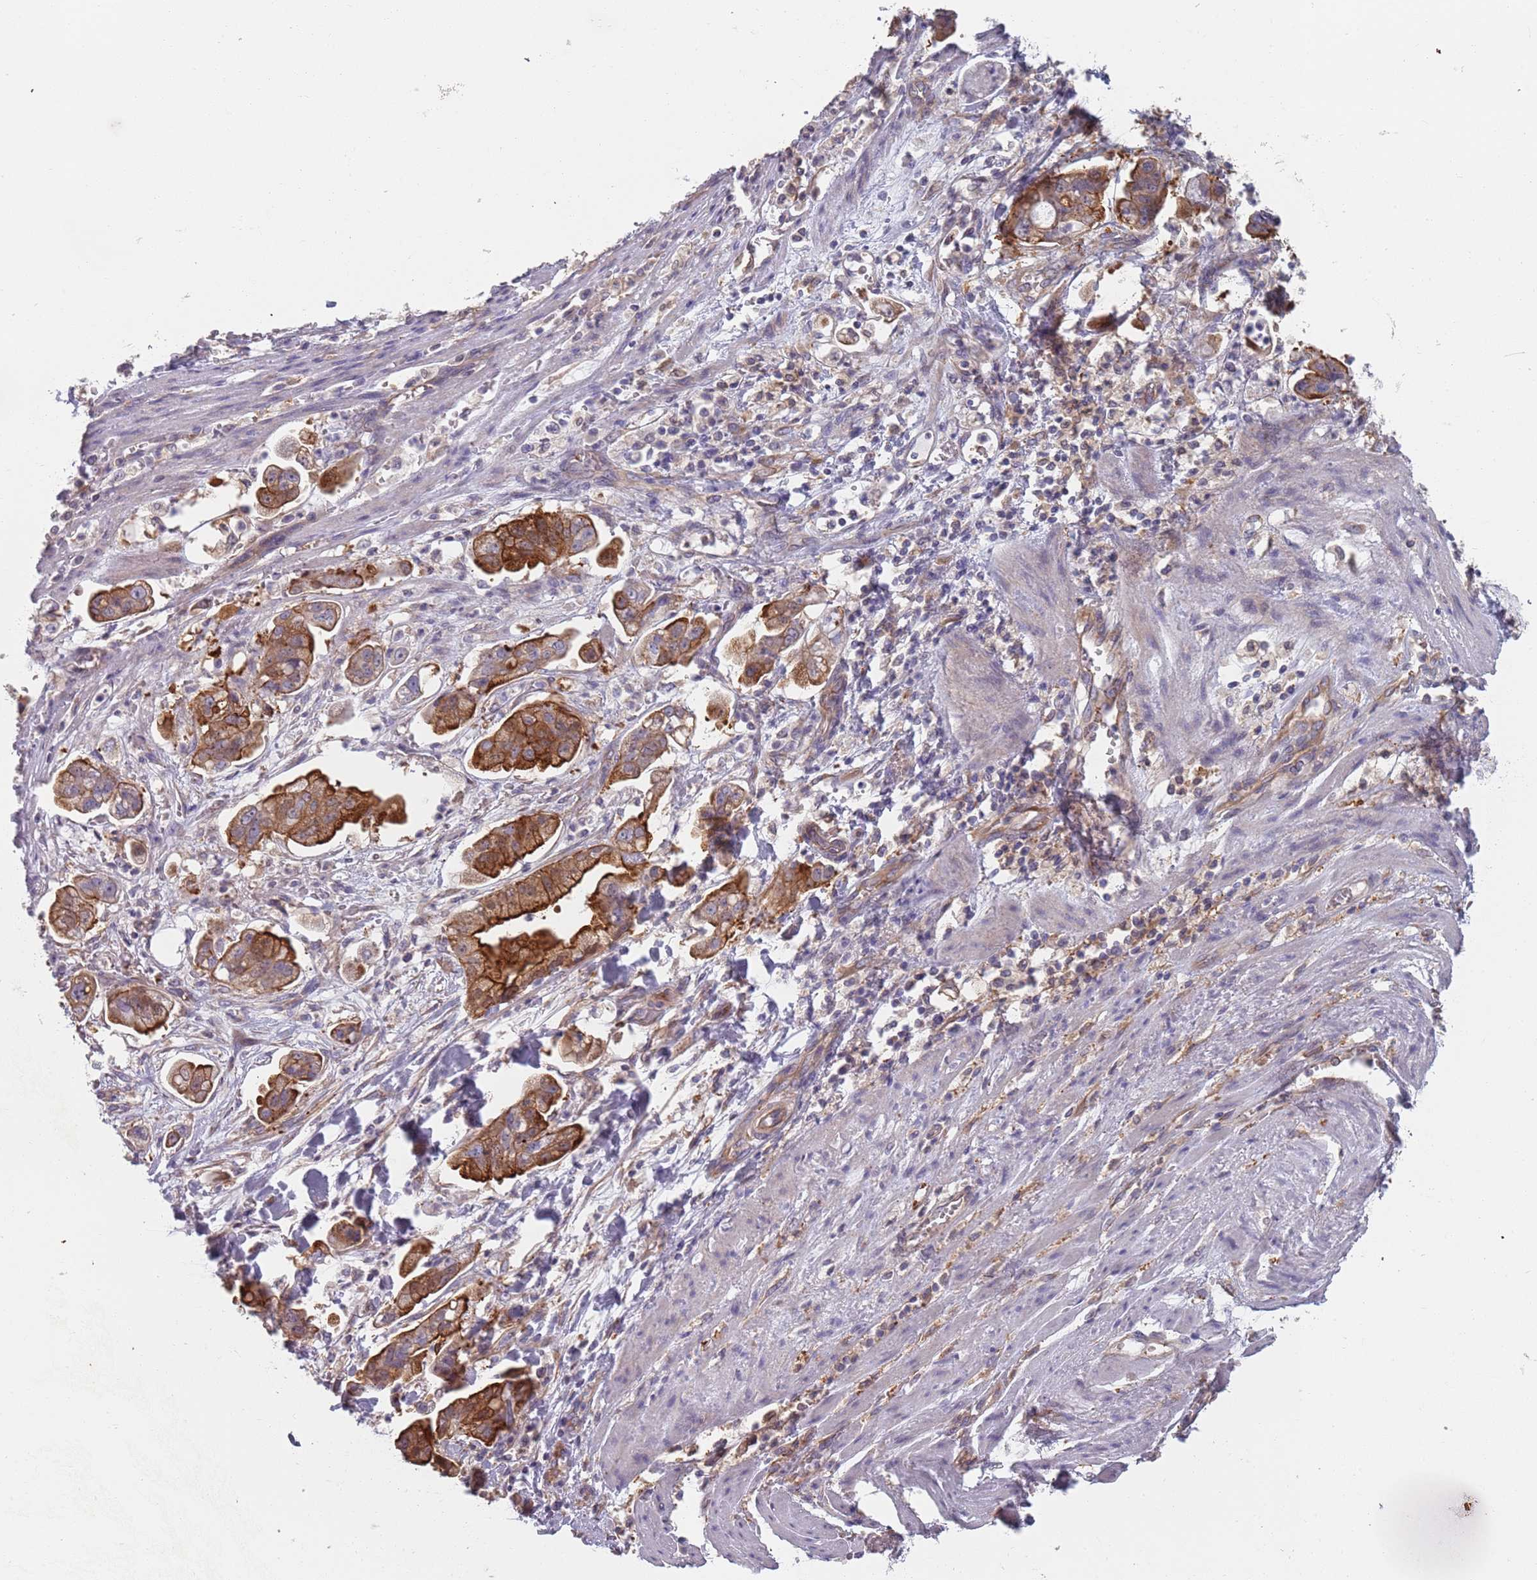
{"staining": {"intensity": "strong", "quantity": ">75%", "location": "cytoplasmic/membranous"}, "tissue": "stomach cancer", "cell_type": "Tumor cells", "image_type": "cancer", "snomed": [{"axis": "morphology", "description": "Adenocarcinoma, NOS"}, {"axis": "topography", "description": "Stomach"}], "caption": "Human adenocarcinoma (stomach) stained with a protein marker reveals strong staining in tumor cells.", "gene": "APPL2", "patient": {"sex": "male", "age": 62}}